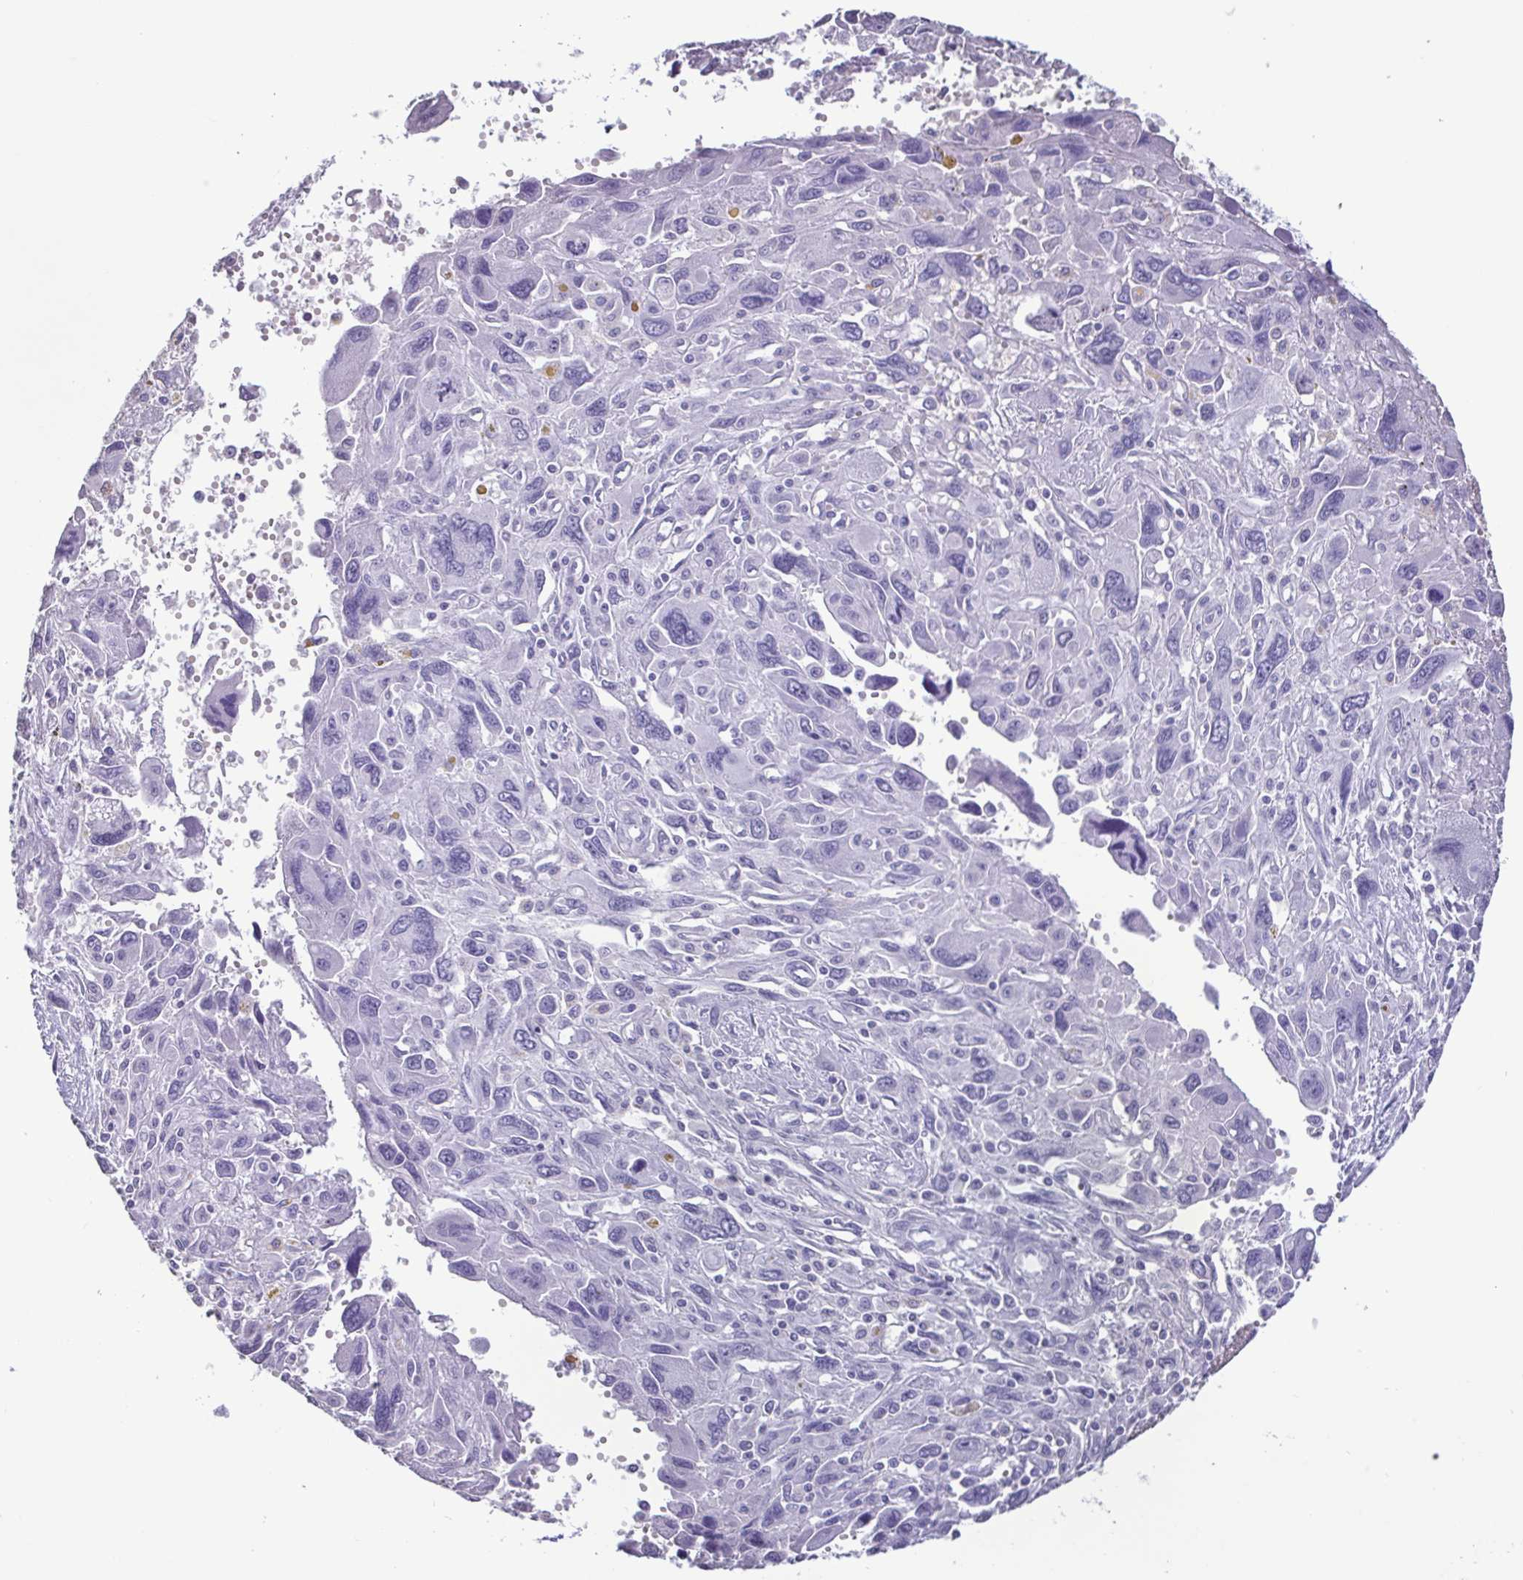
{"staining": {"intensity": "negative", "quantity": "none", "location": "none"}, "tissue": "pancreatic cancer", "cell_type": "Tumor cells", "image_type": "cancer", "snomed": [{"axis": "morphology", "description": "Adenocarcinoma, NOS"}, {"axis": "topography", "description": "Pancreas"}], "caption": "A histopathology image of adenocarcinoma (pancreatic) stained for a protein reveals no brown staining in tumor cells.", "gene": "VCY1B", "patient": {"sex": "female", "age": 47}}